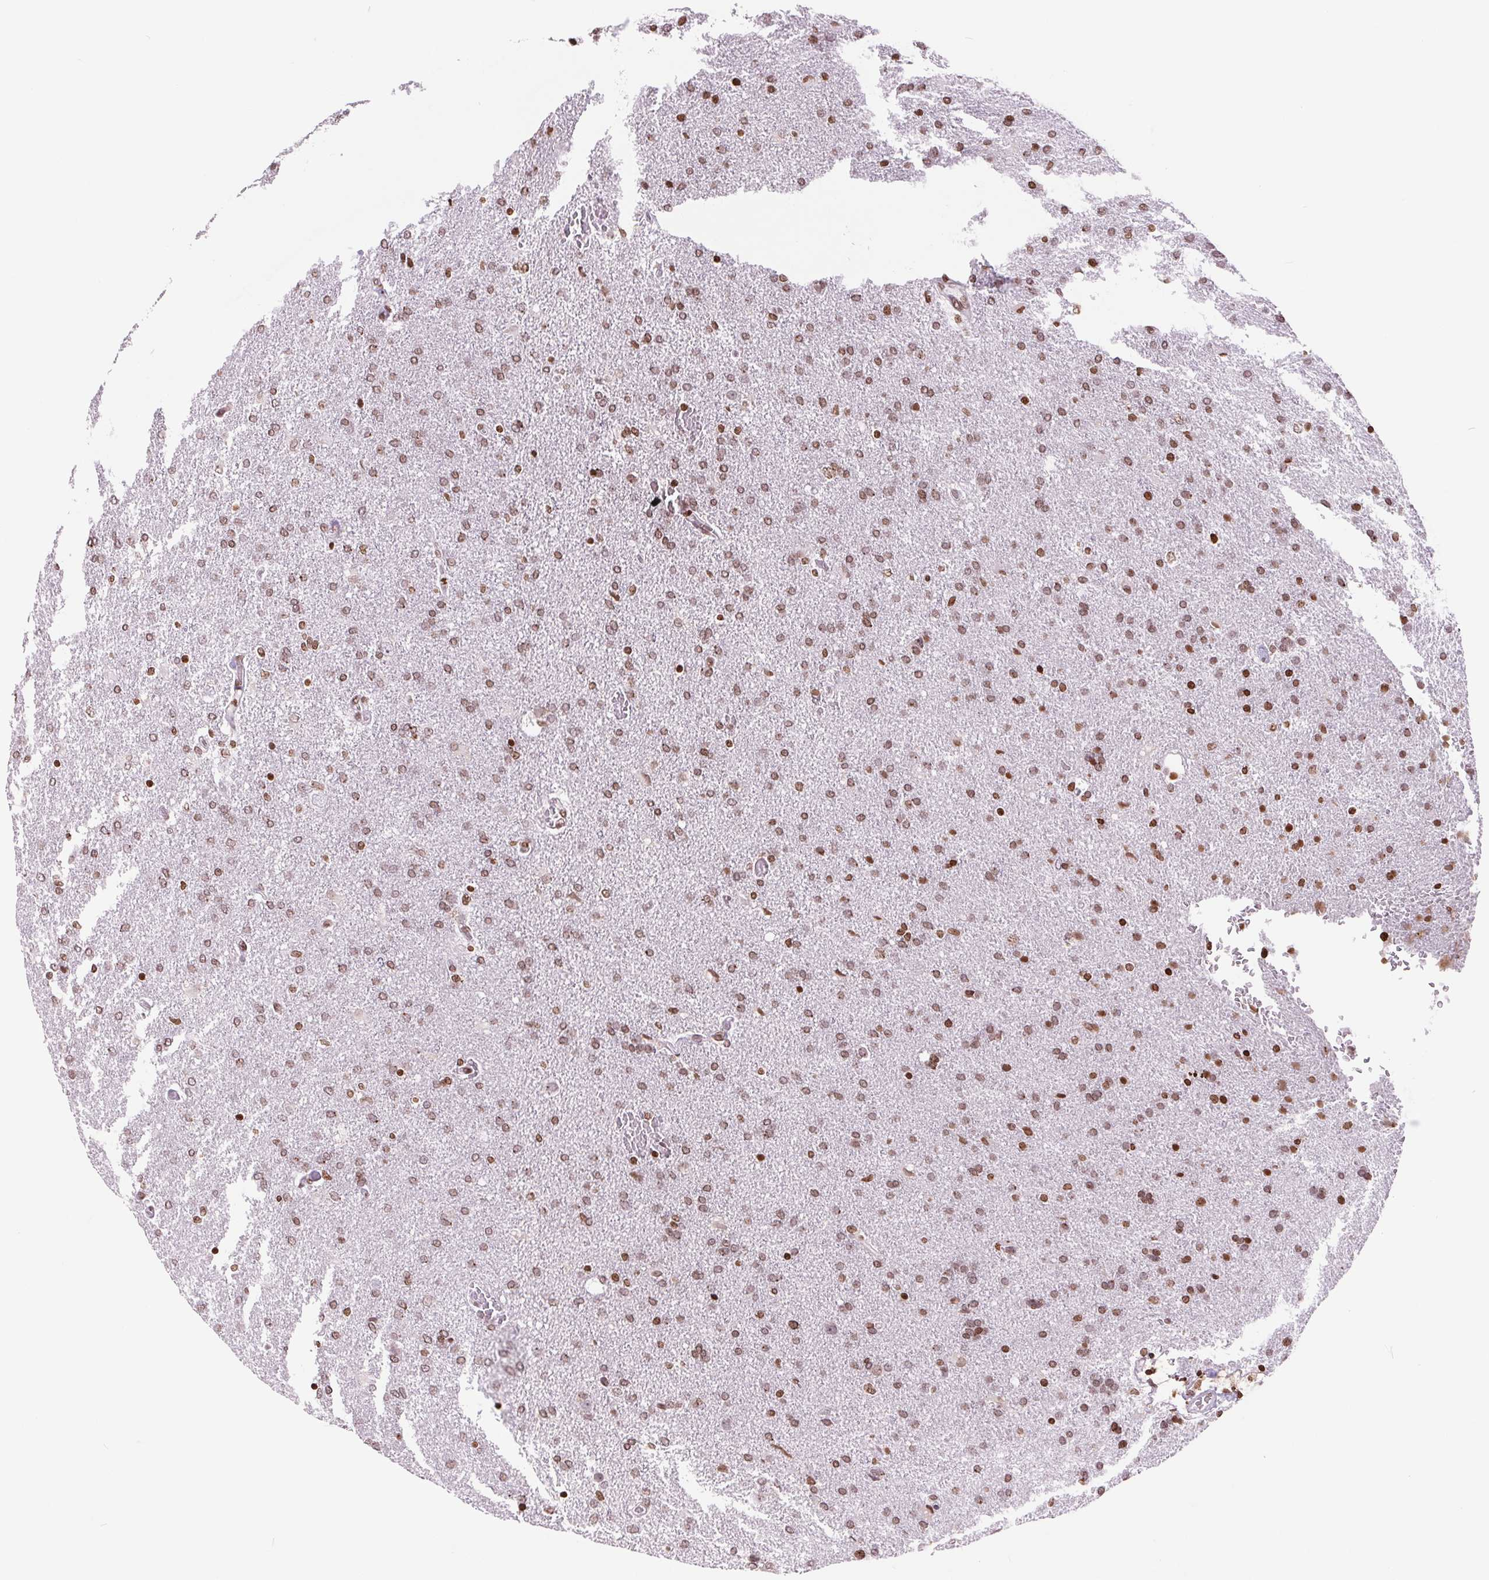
{"staining": {"intensity": "moderate", "quantity": ">75%", "location": "nuclear"}, "tissue": "glioma", "cell_type": "Tumor cells", "image_type": "cancer", "snomed": [{"axis": "morphology", "description": "Glioma, malignant, High grade"}, {"axis": "topography", "description": "Brain"}], "caption": "Immunohistochemistry of glioma exhibits medium levels of moderate nuclear expression in about >75% of tumor cells.", "gene": "SMIM12", "patient": {"sex": "male", "age": 68}}